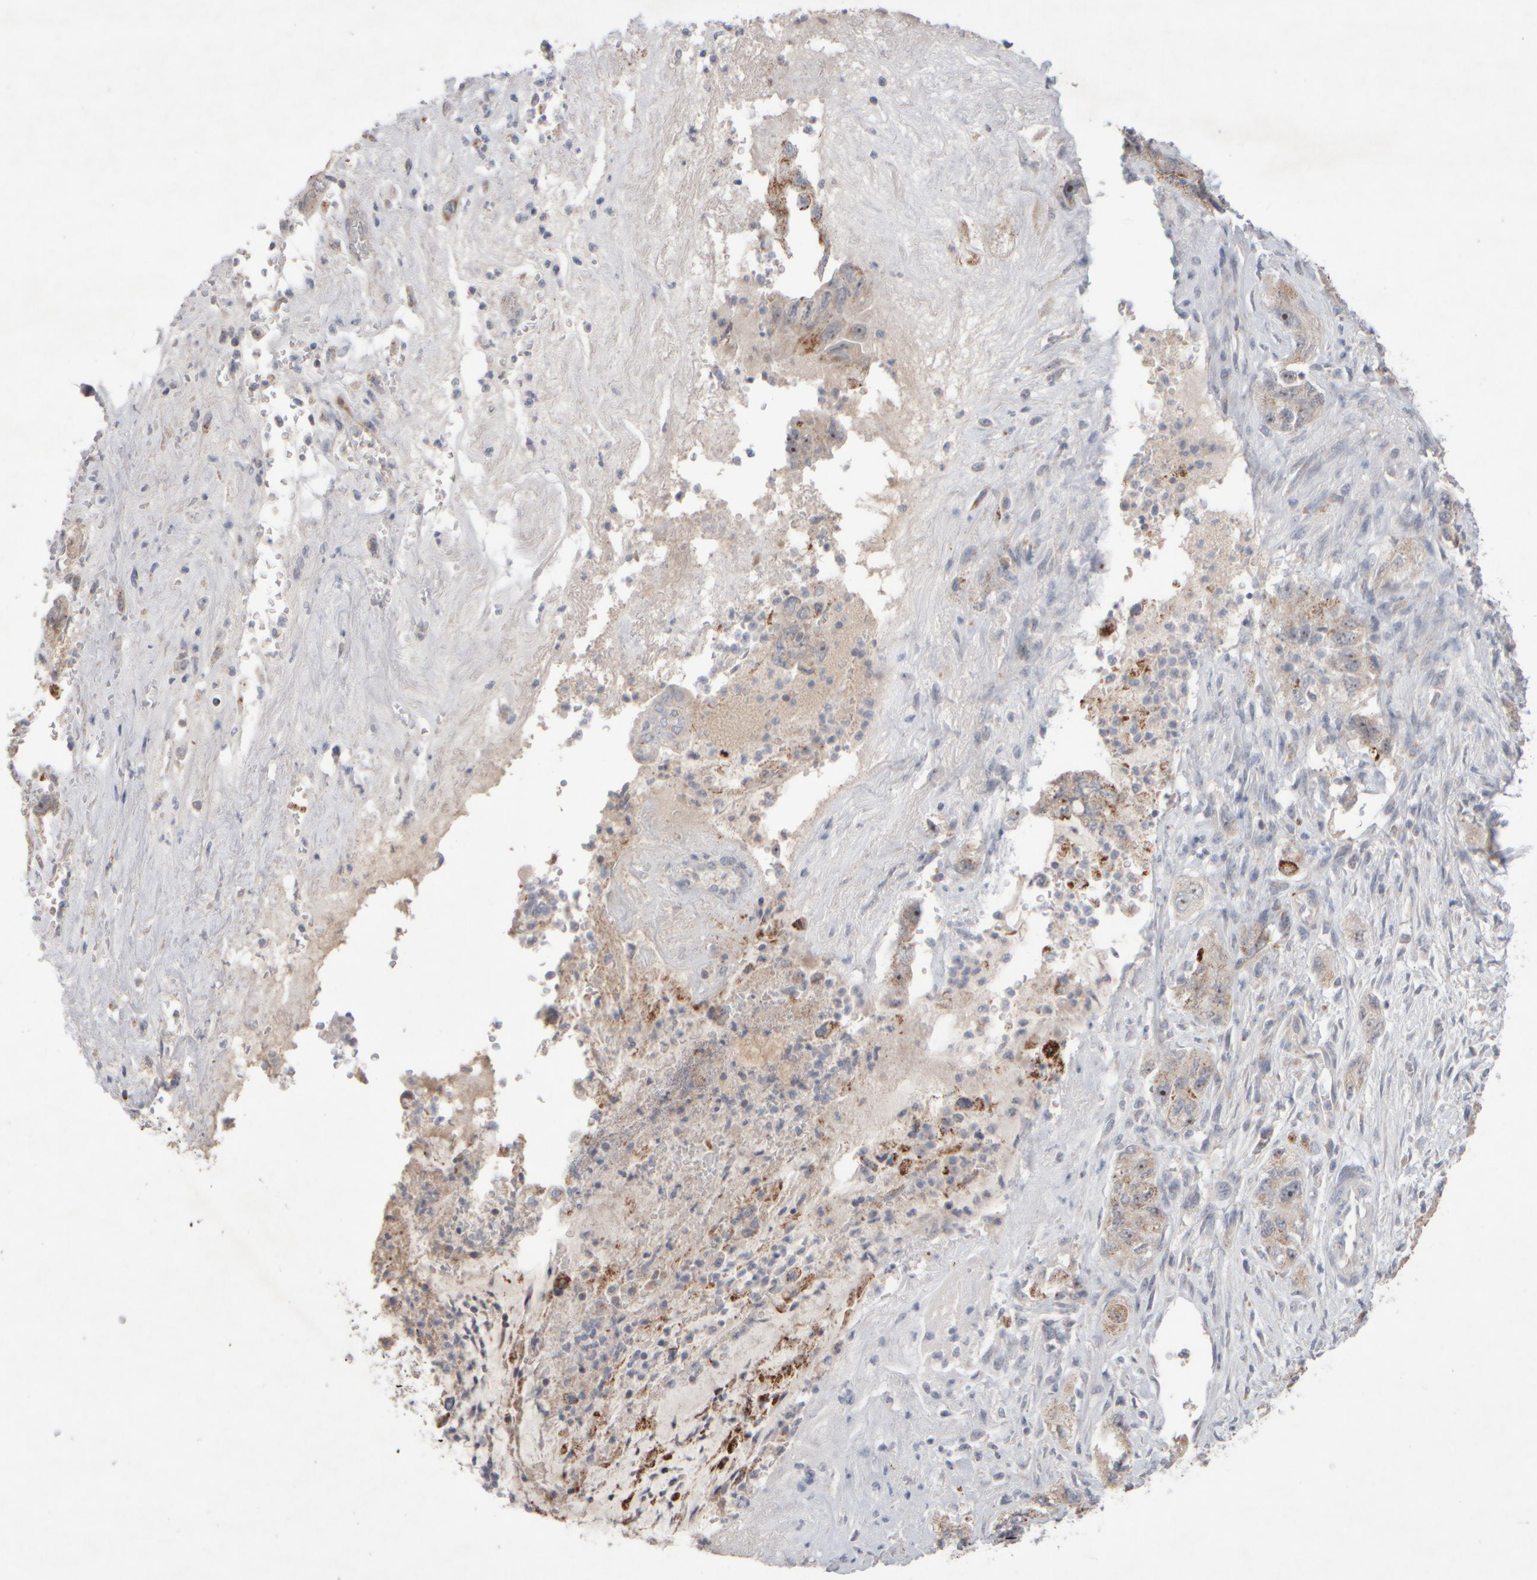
{"staining": {"intensity": "weak", "quantity": ">75%", "location": "cytoplasmic/membranous,nuclear"}, "tissue": "pancreatic cancer", "cell_type": "Tumor cells", "image_type": "cancer", "snomed": [{"axis": "morphology", "description": "Adenocarcinoma, NOS"}, {"axis": "topography", "description": "Pancreas"}], "caption": "Pancreatic cancer (adenocarcinoma) tissue demonstrates weak cytoplasmic/membranous and nuclear expression in about >75% of tumor cells, visualized by immunohistochemistry.", "gene": "CHADL", "patient": {"sex": "female", "age": 73}}